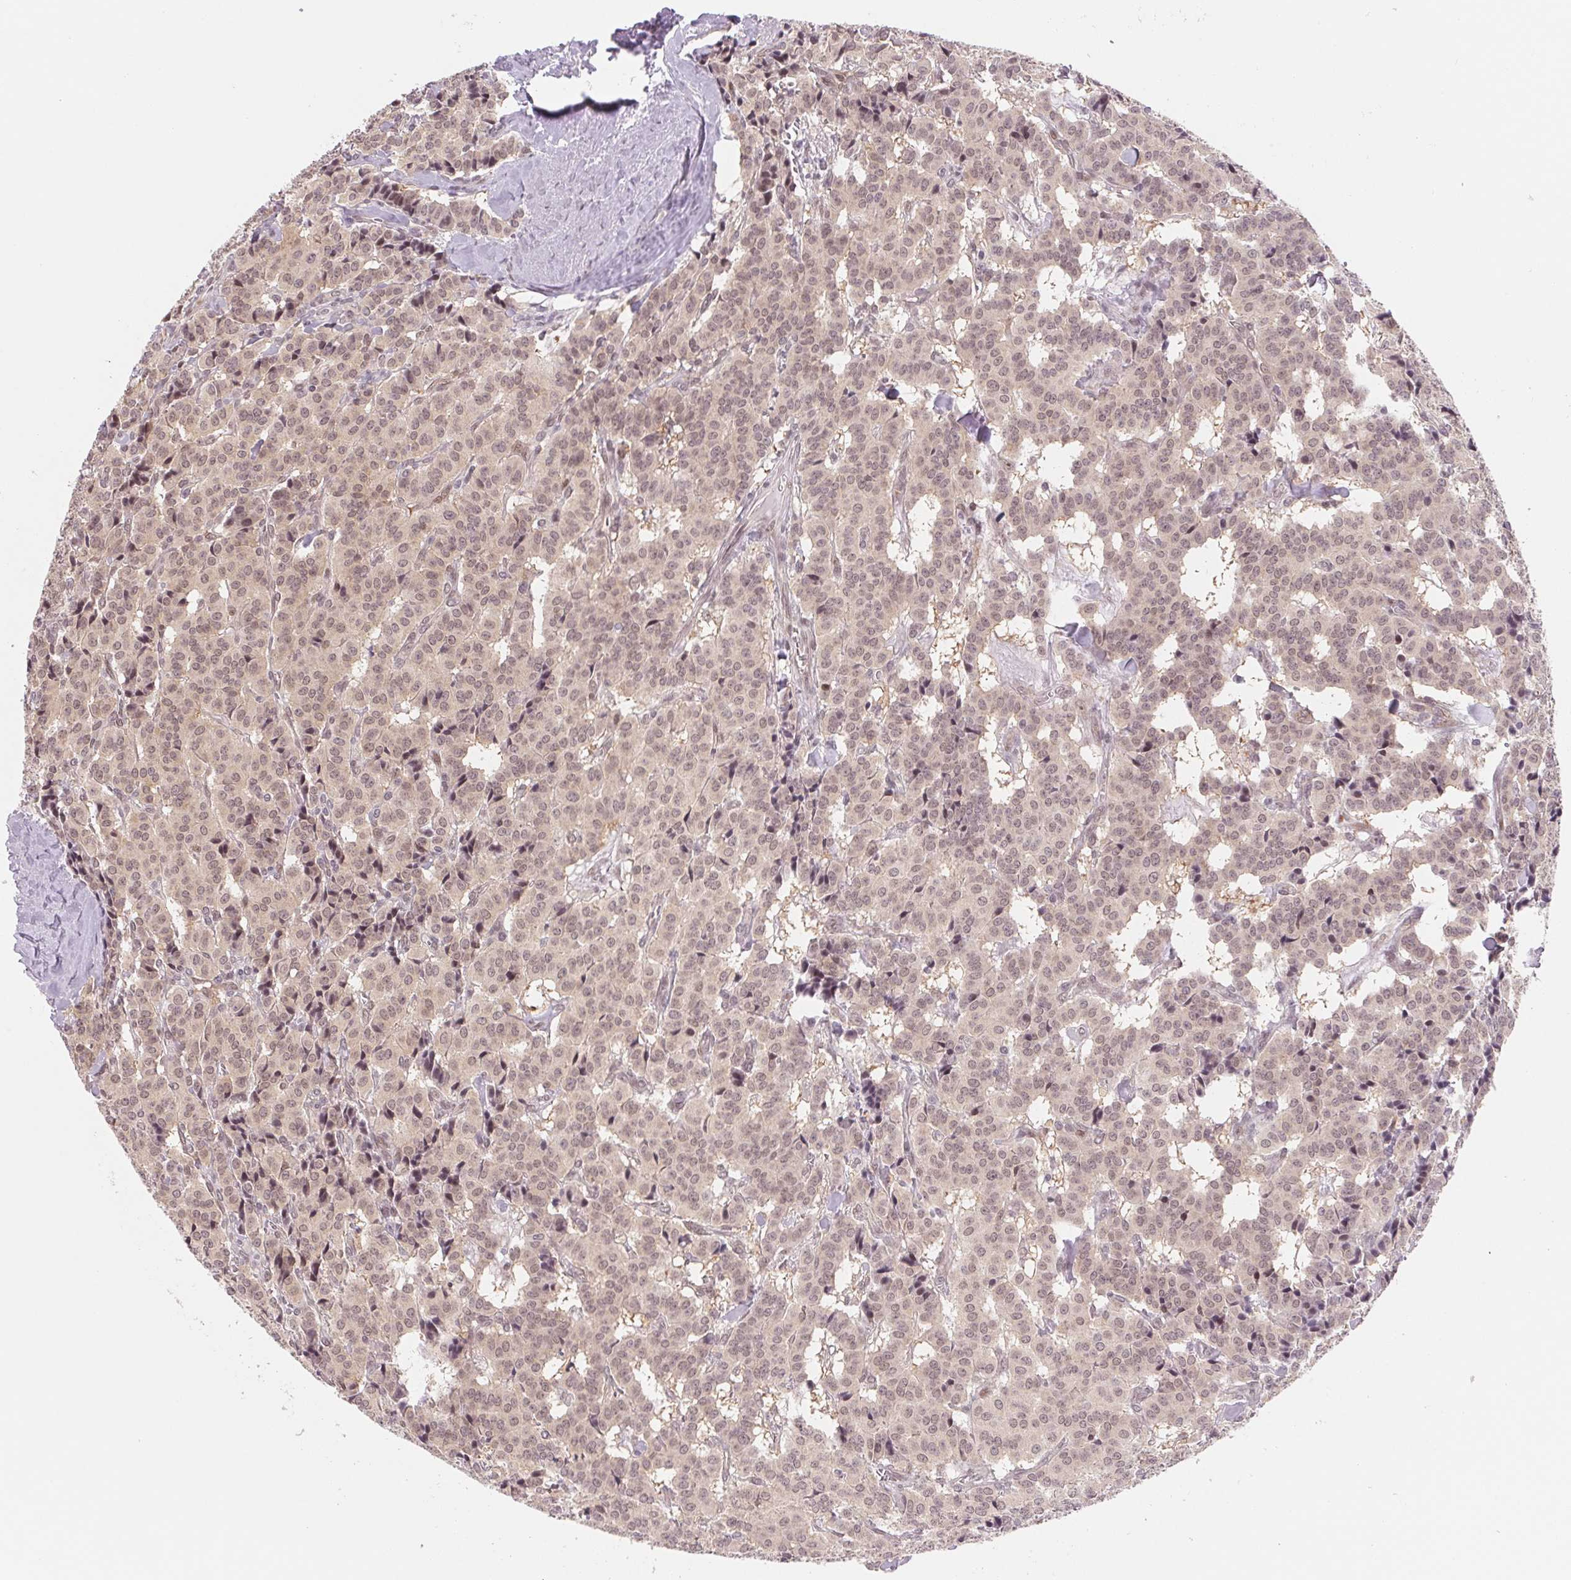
{"staining": {"intensity": "weak", "quantity": ">75%", "location": "cytoplasmic/membranous,nuclear"}, "tissue": "carcinoid", "cell_type": "Tumor cells", "image_type": "cancer", "snomed": [{"axis": "morphology", "description": "Normal tissue, NOS"}, {"axis": "morphology", "description": "Carcinoid, malignant, NOS"}, {"axis": "topography", "description": "Lung"}], "caption": "Immunohistochemistry (IHC) image of human malignant carcinoid stained for a protein (brown), which demonstrates low levels of weak cytoplasmic/membranous and nuclear staining in approximately >75% of tumor cells.", "gene": "DNAJB6", "patient": {"sex": "female", "age": 46}}